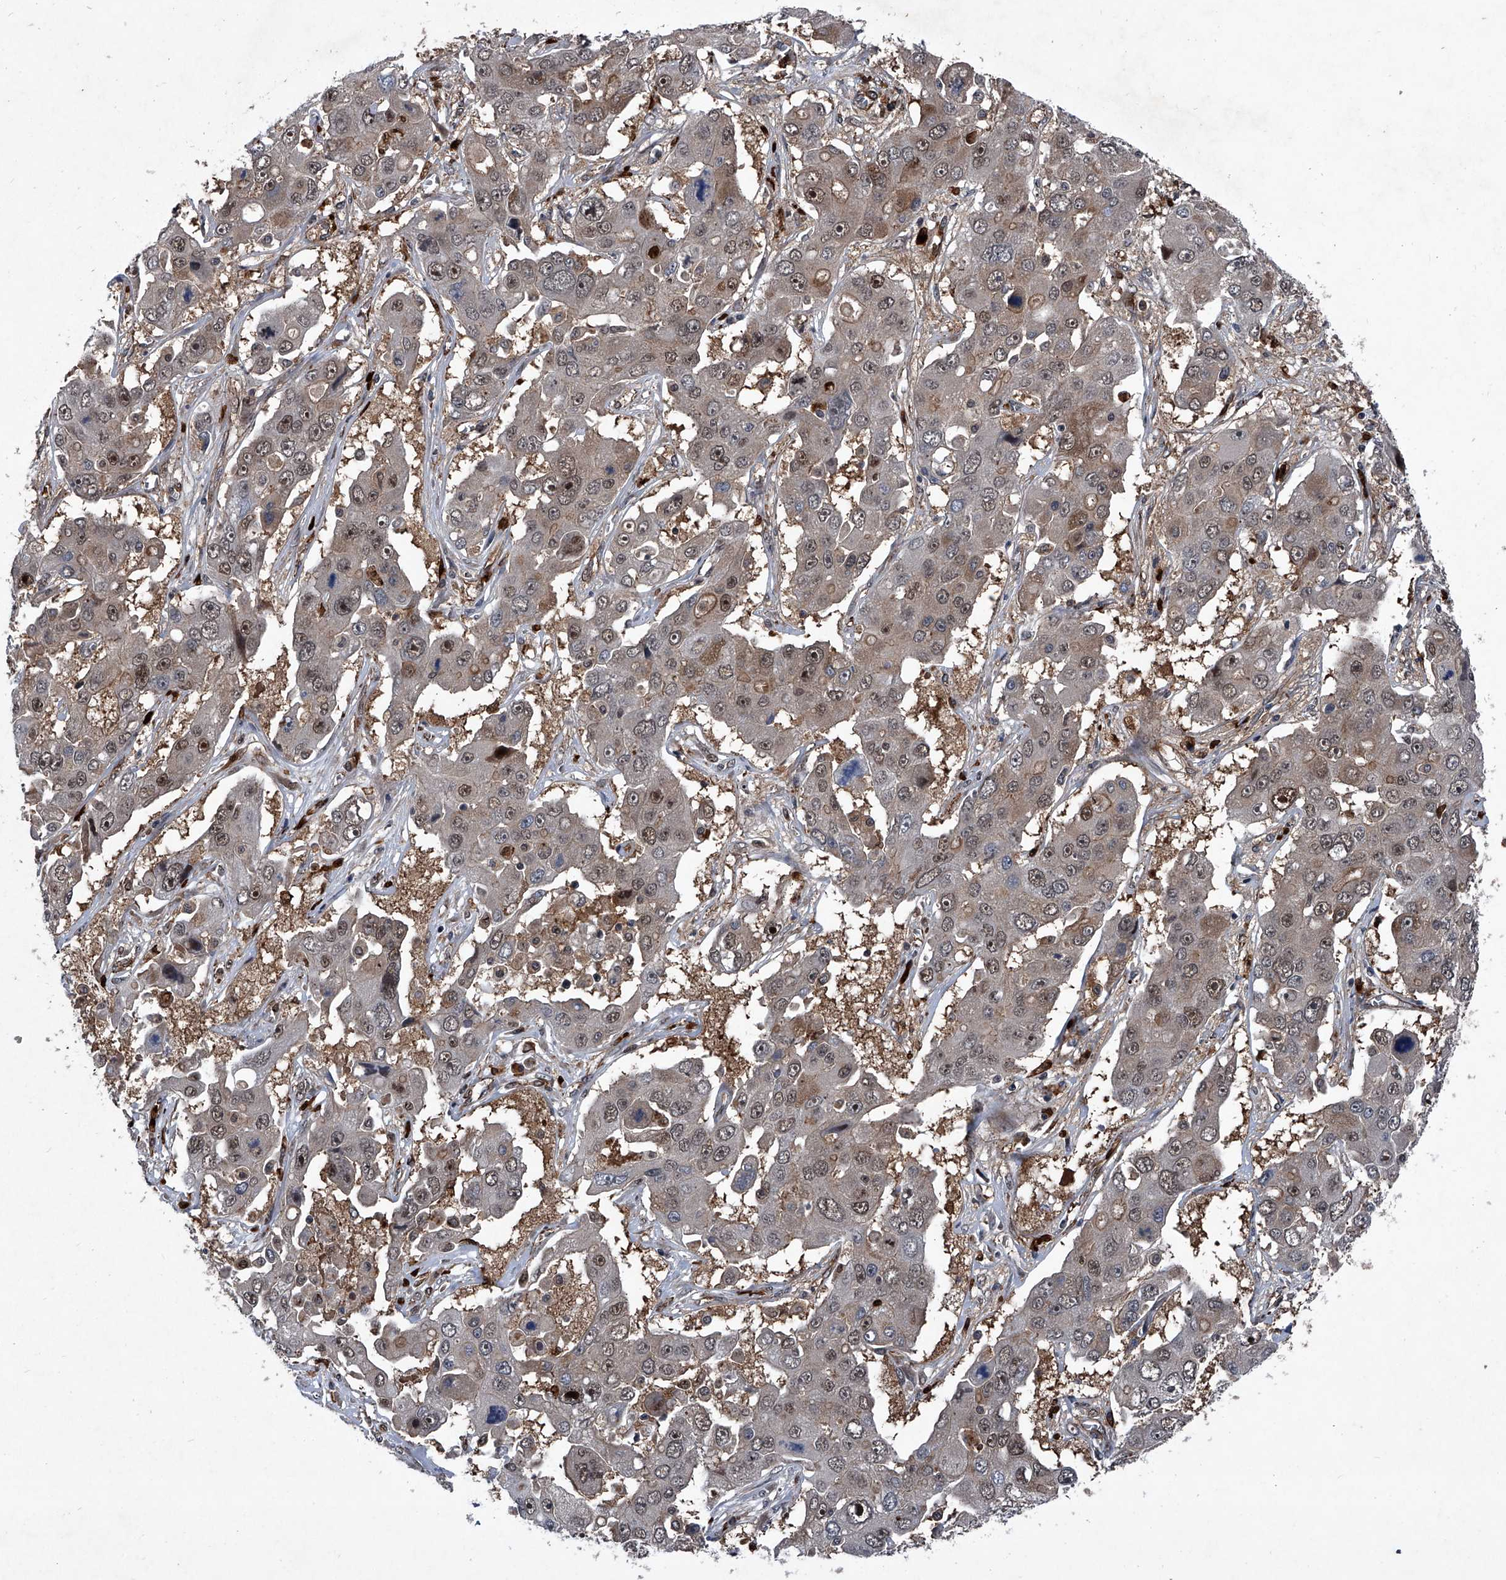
{"staining": {"intensity": "moderate", "quantity": "25%-75%", "location": "cytoplasmic/membranous,nuclear"}, "tissue": "liver cancer", "cell_type": "Tumor cells", "image_type": "cancer", "snomed": [{"axis": "morphology", "description": "Cholangiocarcinoma"}, {"axis": "topography", "description": "Liver"}], "caption": "DAB immunohistochemical staining of liver cancer demonstrates moderate cytoplasmic/membranous and nuclear protein positivity in about 25%-75% of tumor cells.", "gene": "MAPKAP1", "patient": {"sex": "male", "age": 67}}